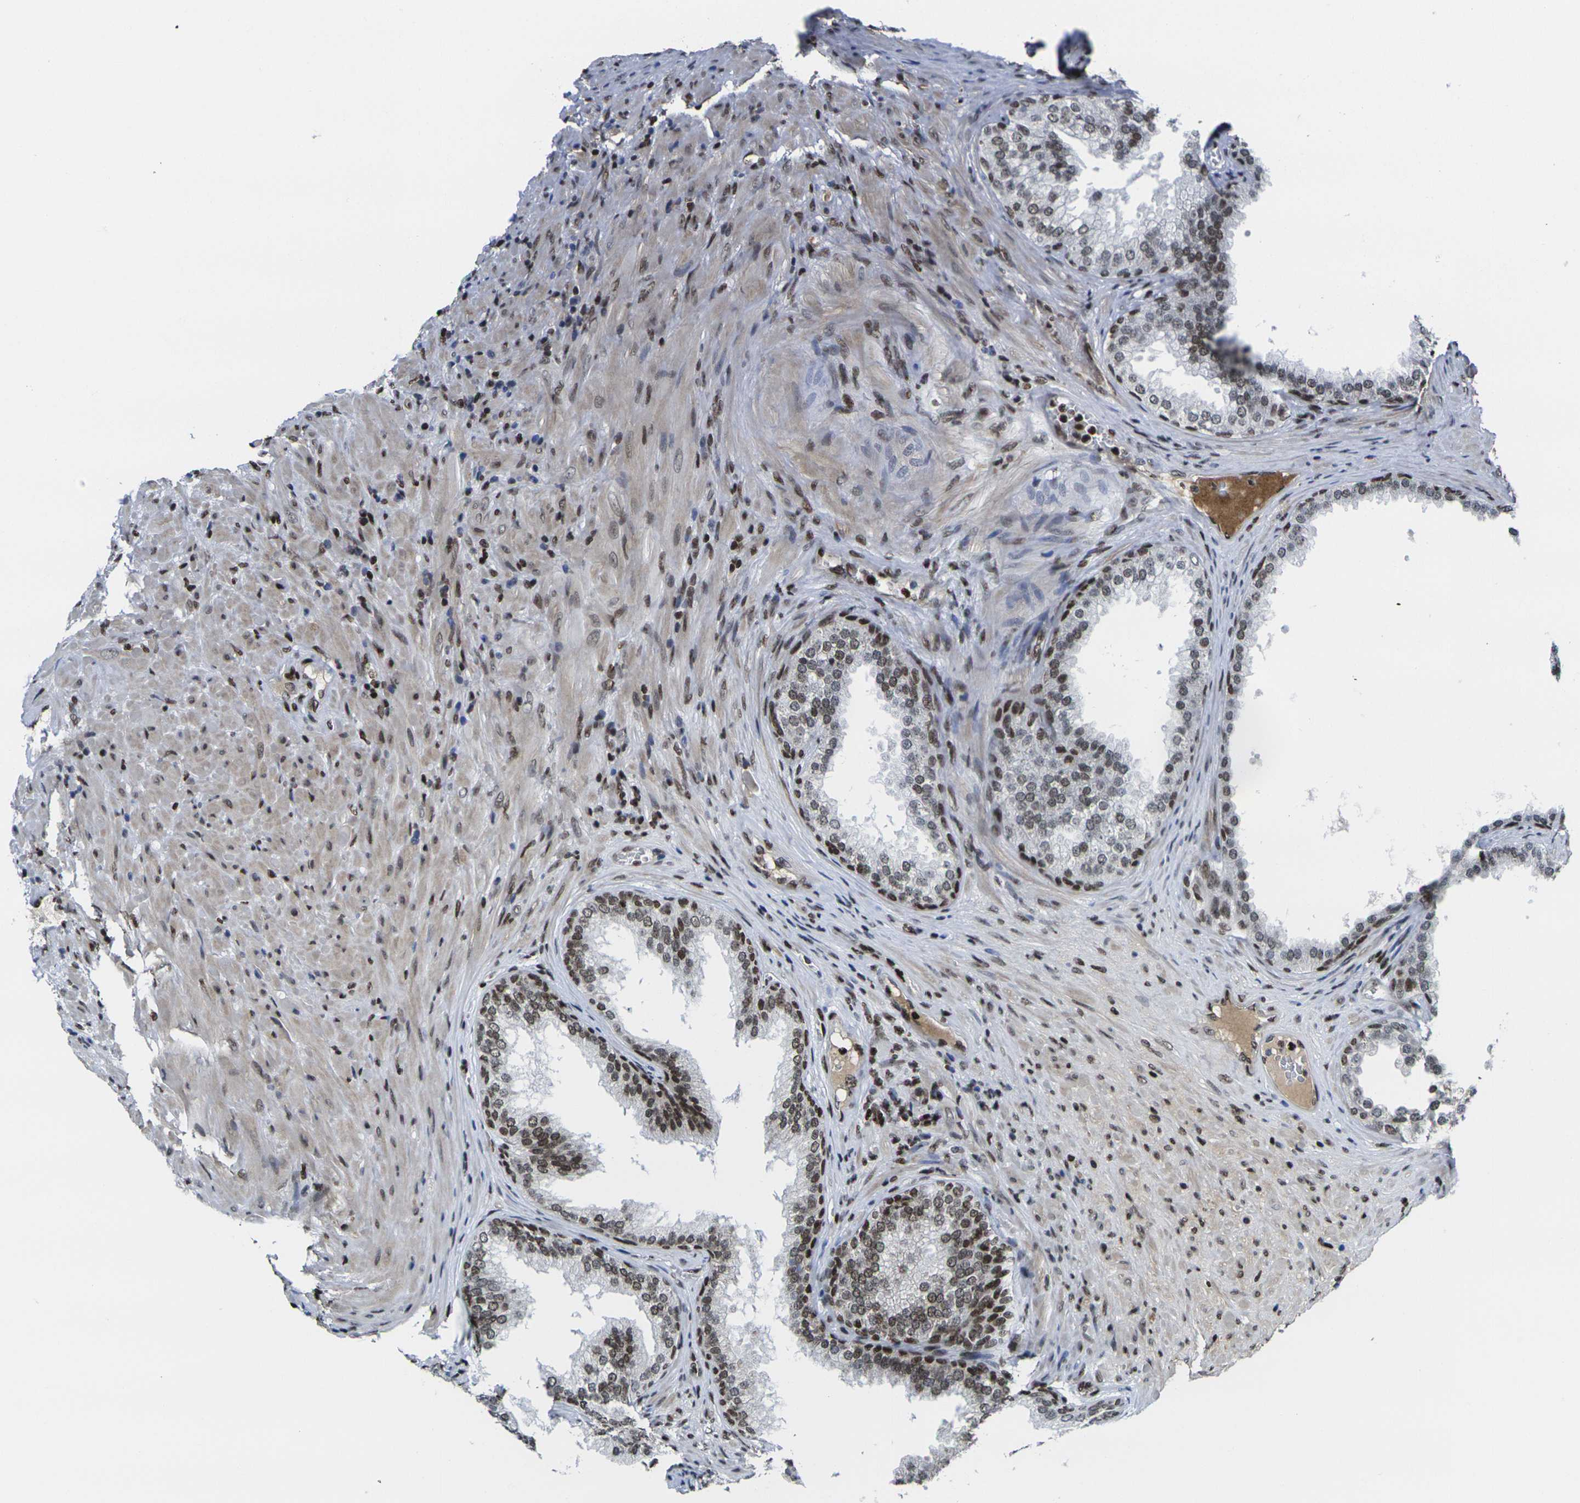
{"staining": {"intensity": "moderate", "quantity": "25%-75%", "location": "nuclear"}, "tissue": "prostate", "cell_type": "Glandular cells", "image_type": "normal", "snomed": [{"axis": "morphology", "description": "Normal tissue, NOS"}, {"axis": "topography", "description": "Prostate"}], "caption": "Prostate stained with immunohistochemistry reveals moderate nuclear positivity in about 25%-75% of glandular cells. The staining was performed using DAB (3,3'-diaminobenzidine) to visualize the protein expression in brown, while the nuclei were stained in blue with hematoxylin (Magnification: 20x).", "gene": "H1", "patient": {"sex": "male", "age": 76}}